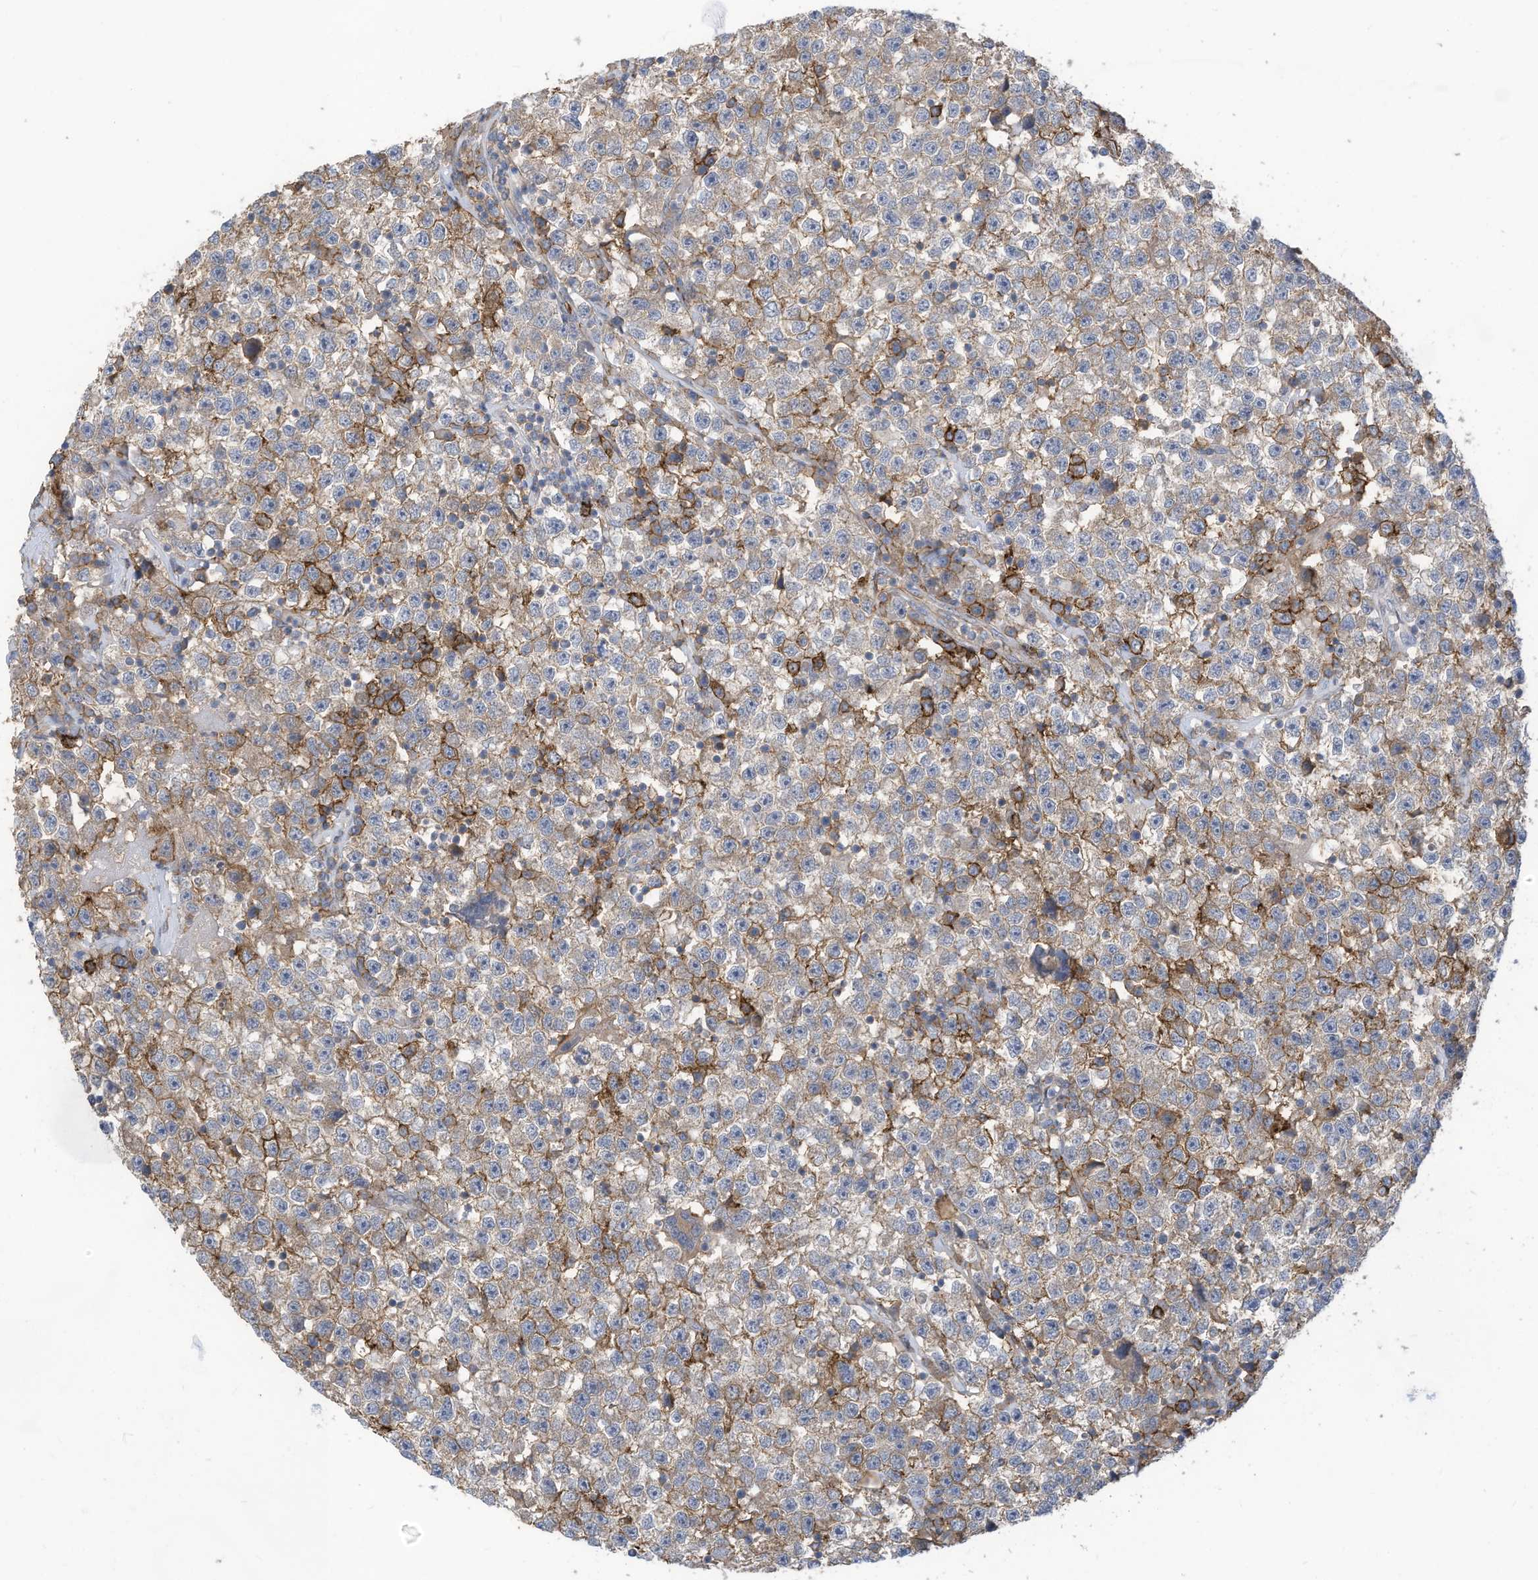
{"staining": {"intensity": "moderate", "quantity": "<25%", "location": "cytoplasmic/membranous"}, "tissue": "testis cancer", "cell_type": "Tumor cells", "image_type": "cancer", "snomed": [{"axis": "morphology", "description": "Seminoma, NOS"}, {"axis": "topography", "description": "Testis"}], "caption": "Testis seminoma stained with DAB immunohistochemistry (IHC) displays low levels of moderate cytoplasmic/membranous staining in approximately <25% of tumor cells.", "gene": "SLC1A5", "patient": {"sex": "male", "age": 22}}